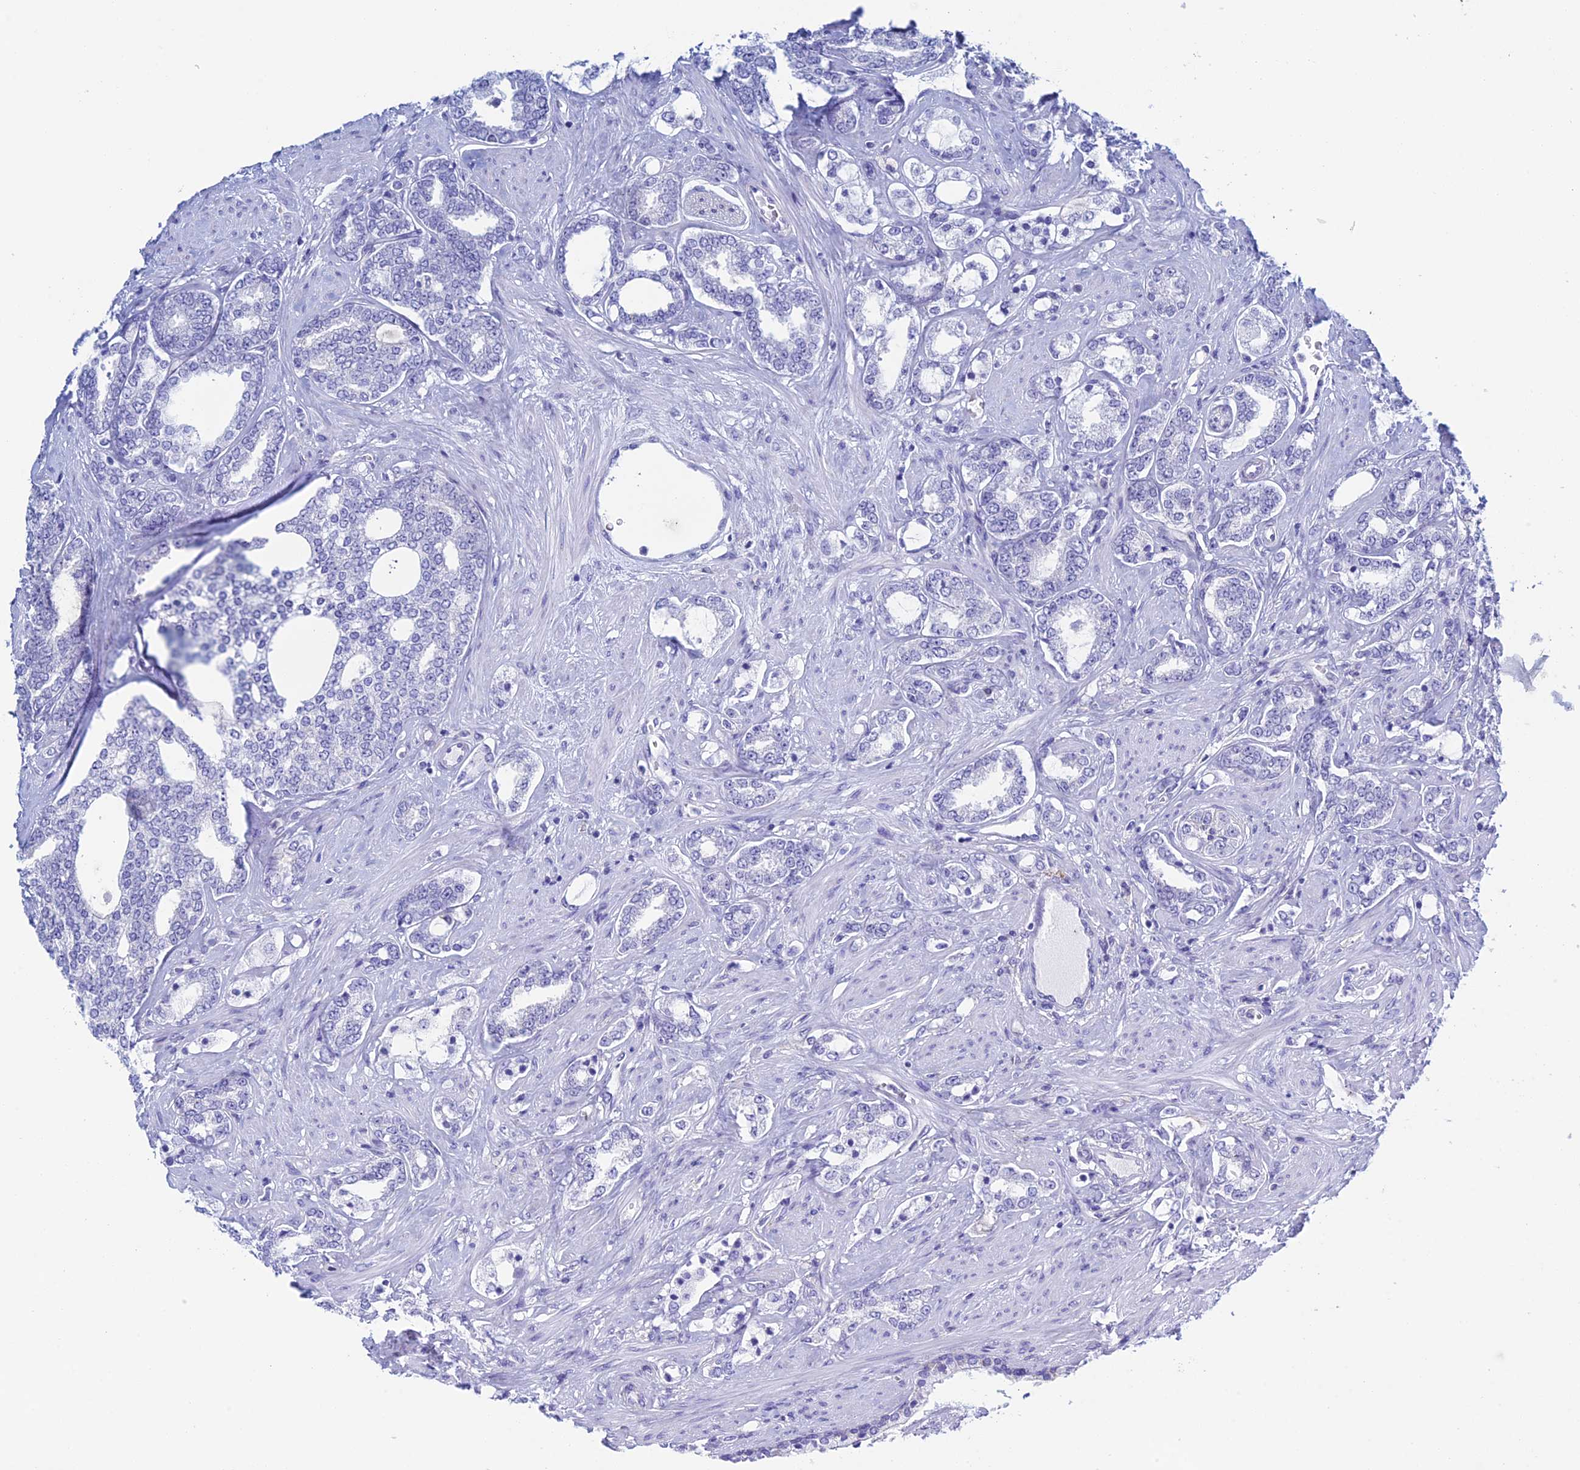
{"staining": {"intensity": "negative", "quantity": "none", "location": "none"}, "tissue": "prostate cancer", "cell_type": "Tumor cells", "image_type": "cancer", "snomed": [{"axis": "morphology", "description": "Adenocarcinoma, High grade"}, {"axis": "topography", "description": "Prostate"}], "caption": "Immunohistochemistry (IHC) of prostate cancer demonstrates no staining in tumor cells. (Immunohistochemistry (IHC), brightfield microscopy, high magnification).", "gene": "KCNK17", "patient": {"sex": "male", "age": 64}}